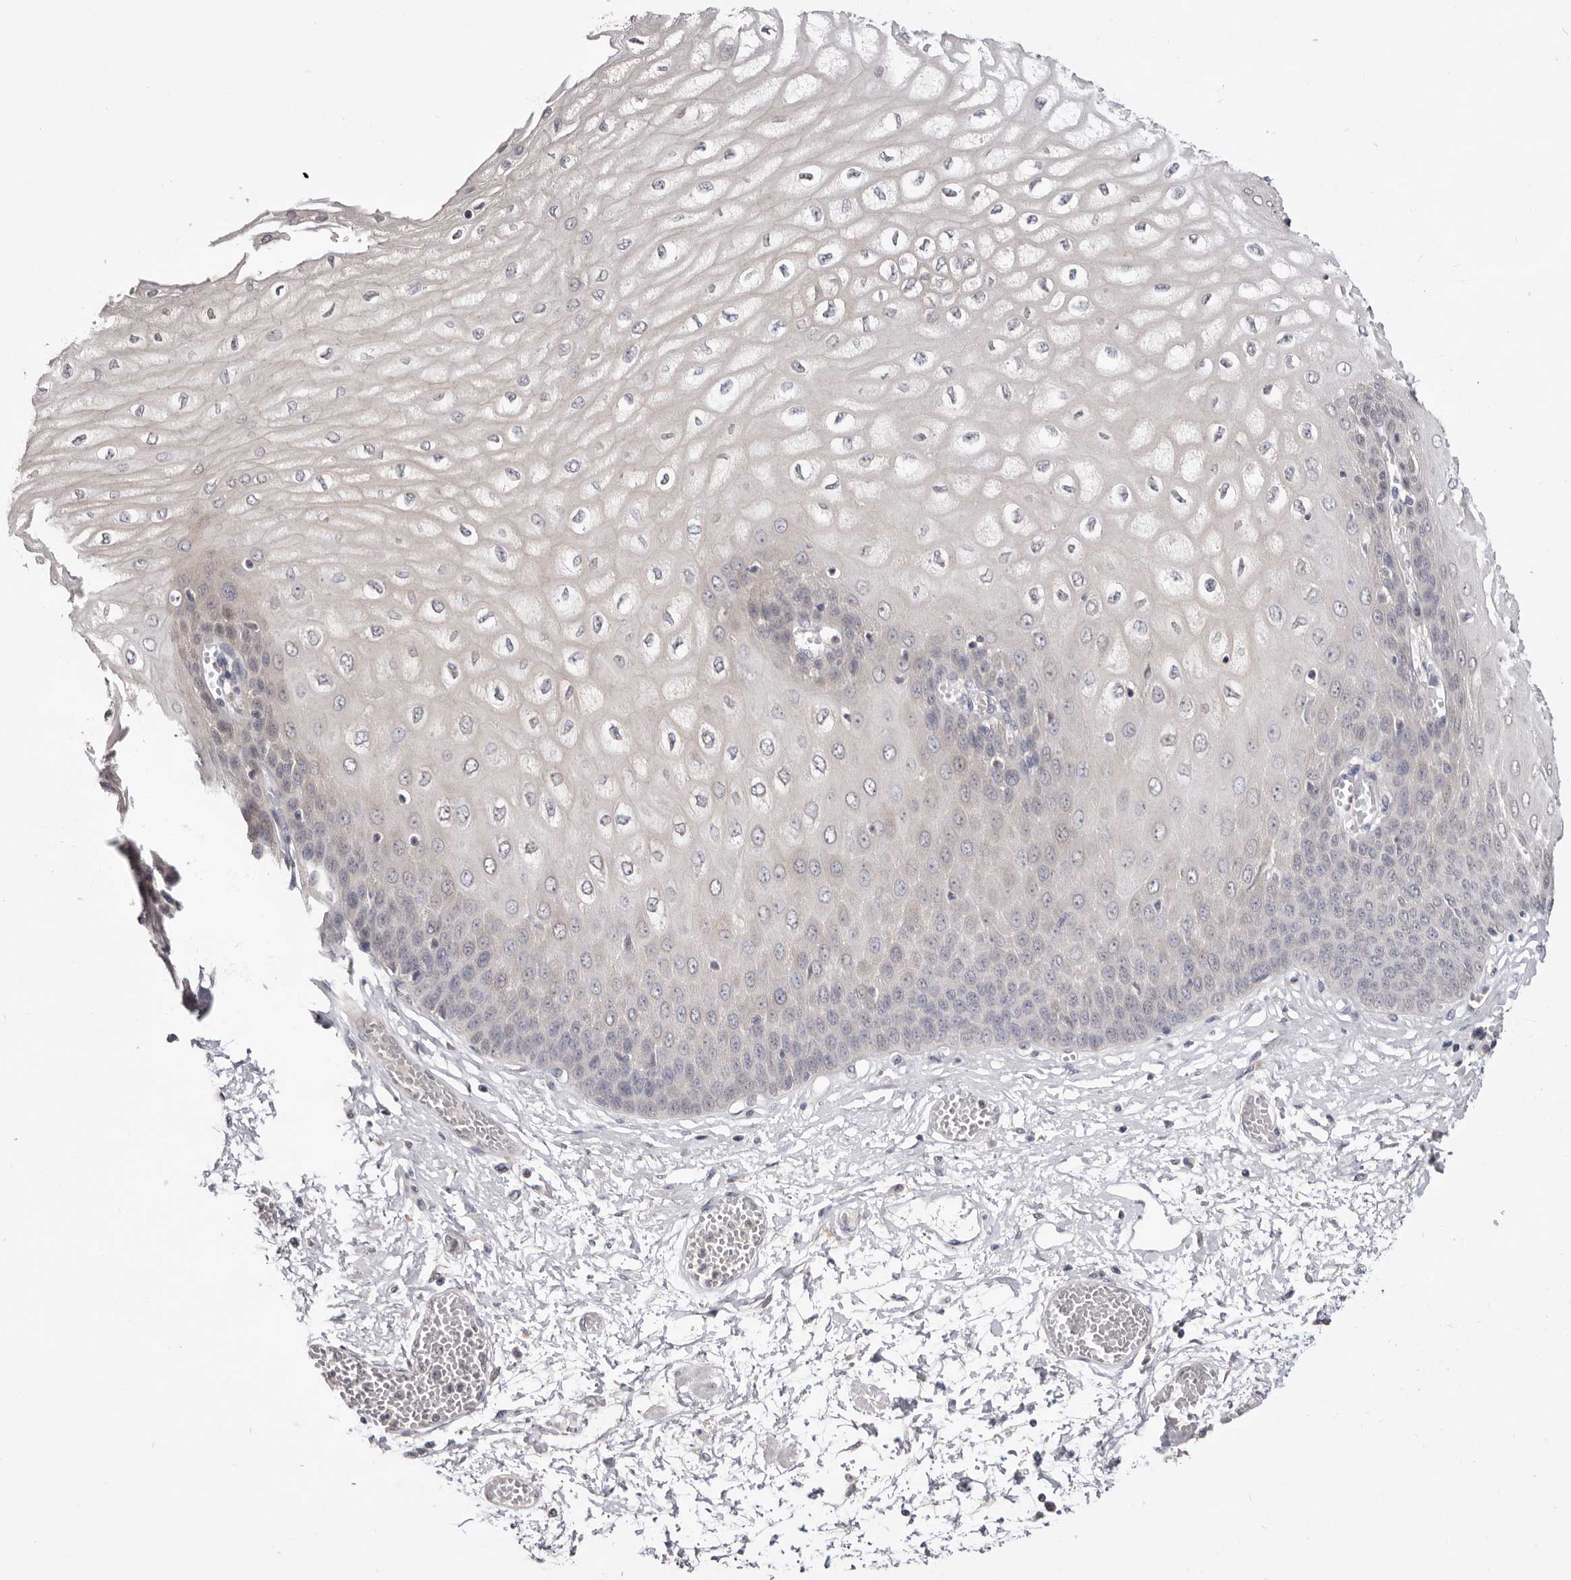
{"staining": {"intensity": "weak", "quantity": "25%-75%", "location": "cytoplasmic/membranous"}, "tissue": "esophagus", "cell_type": "Squamous epithelial cells", "image_type": "normal", "snomed": [{"axis": "morphology", "description": "Normal tissue, NOS"}, {"axis": "topography", "description": "Esophagus"}], "caption": "This photomicrograph exhibits unremarkable esophagus stained with IHC to label a protein in brown. The cytoplasmic/membranous of squamous epithelial cells show weak positivity for the protein. Nuclei are counter-stained blue.", "gene": "DOP1A", "patient": {"sex": "male", "age": 60}}